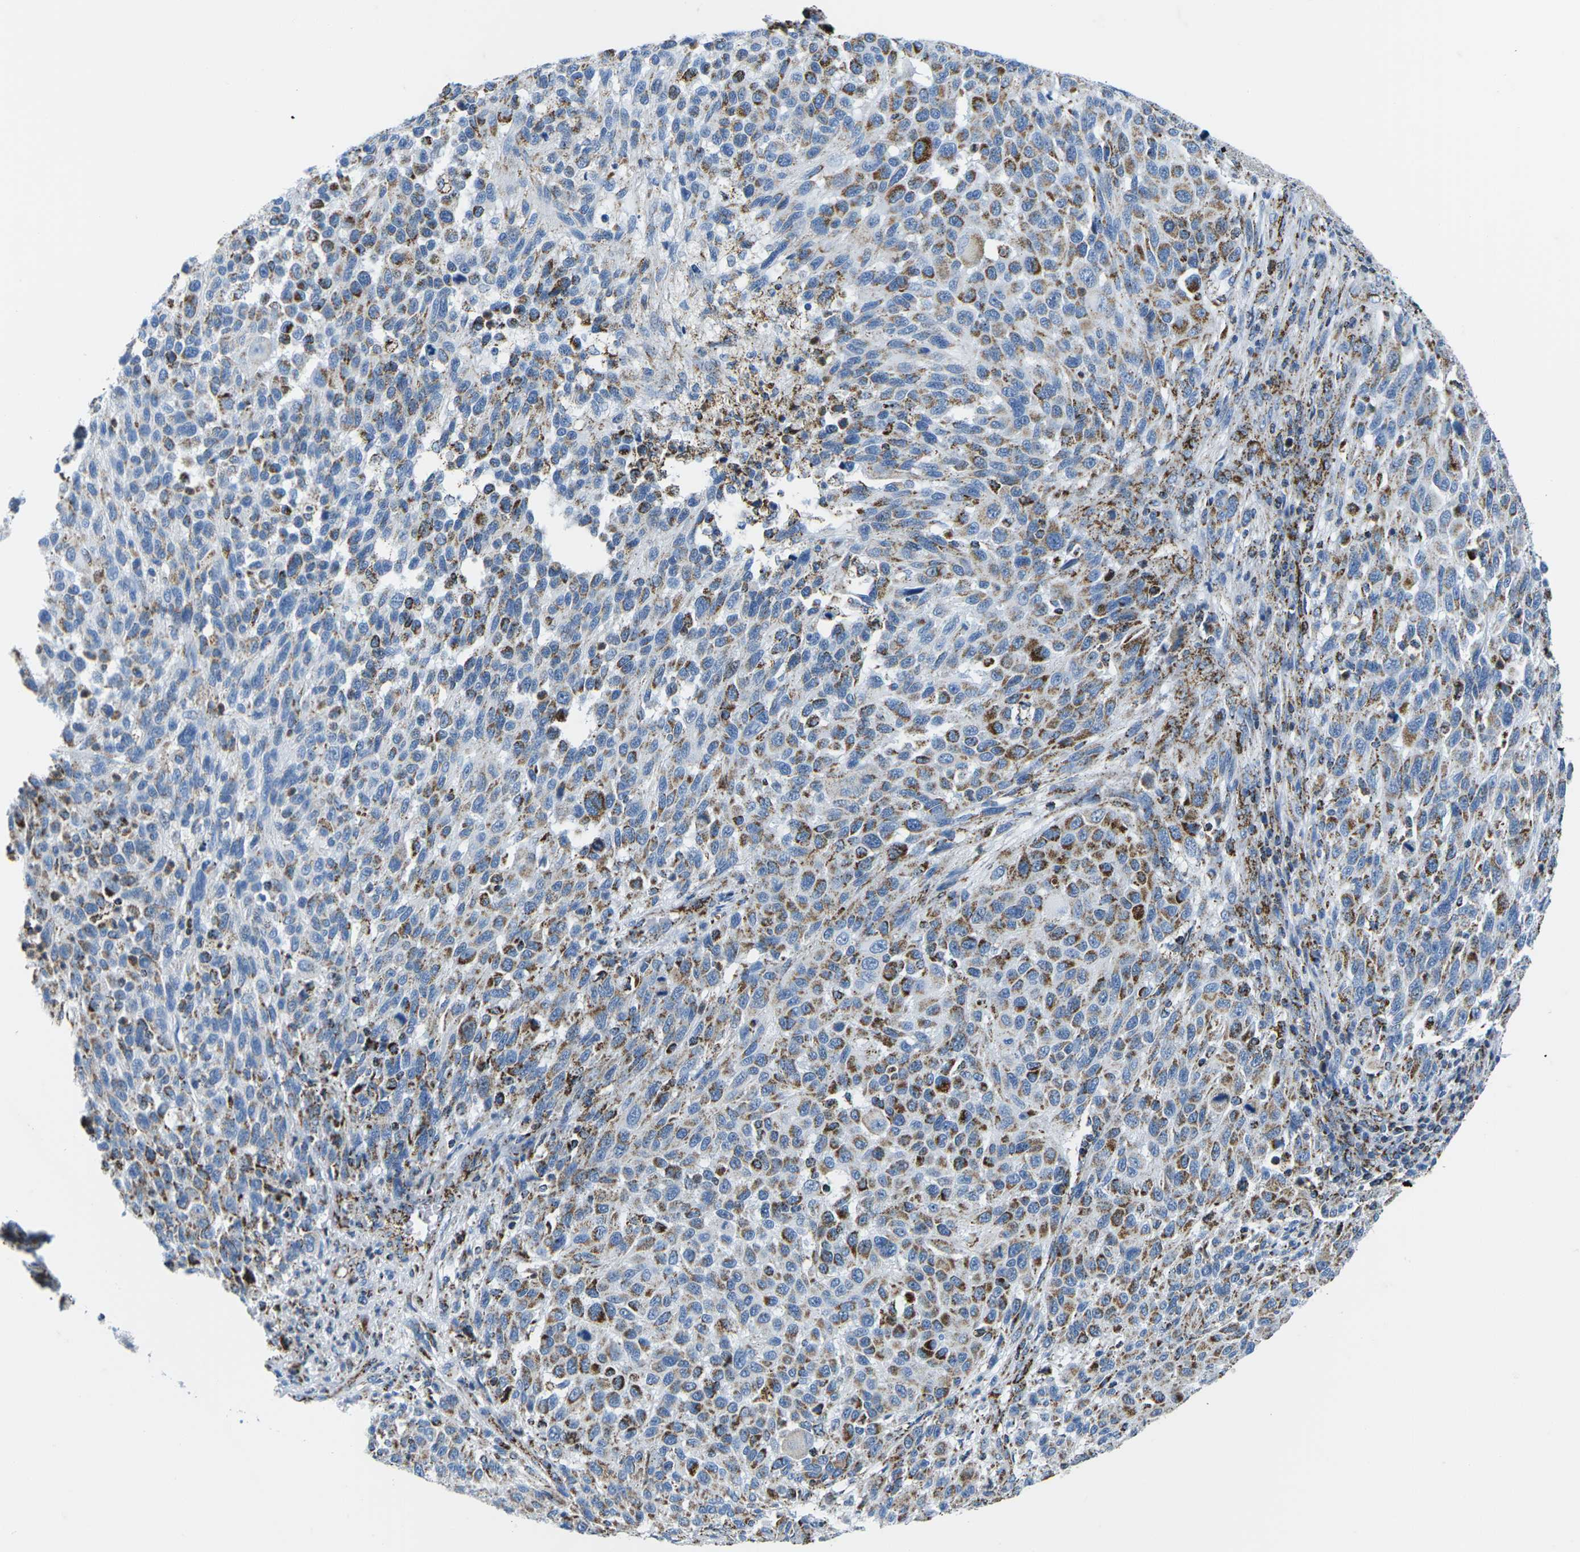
{"staining": {"intensity": "moderate", "quantity": ">75%", "location": "cytoplasmic/membranous"}, "tissue": "melanoma", "cell_type": "Tumor cells", "image_type": "cancer", "snomed": [{"axis": "morphology", "description": "Malignant melanoma, Metastatic site"}, {"axis": "topography", "description": "Lymph node"}], "caption": "Human melanoma stained for a protein (brown) shows moderate cytoplasmic/membranous positive staining in about >75% of tumor cells.", "gene": "COX6C", "patient": {"sex": "male", "age": 61}}